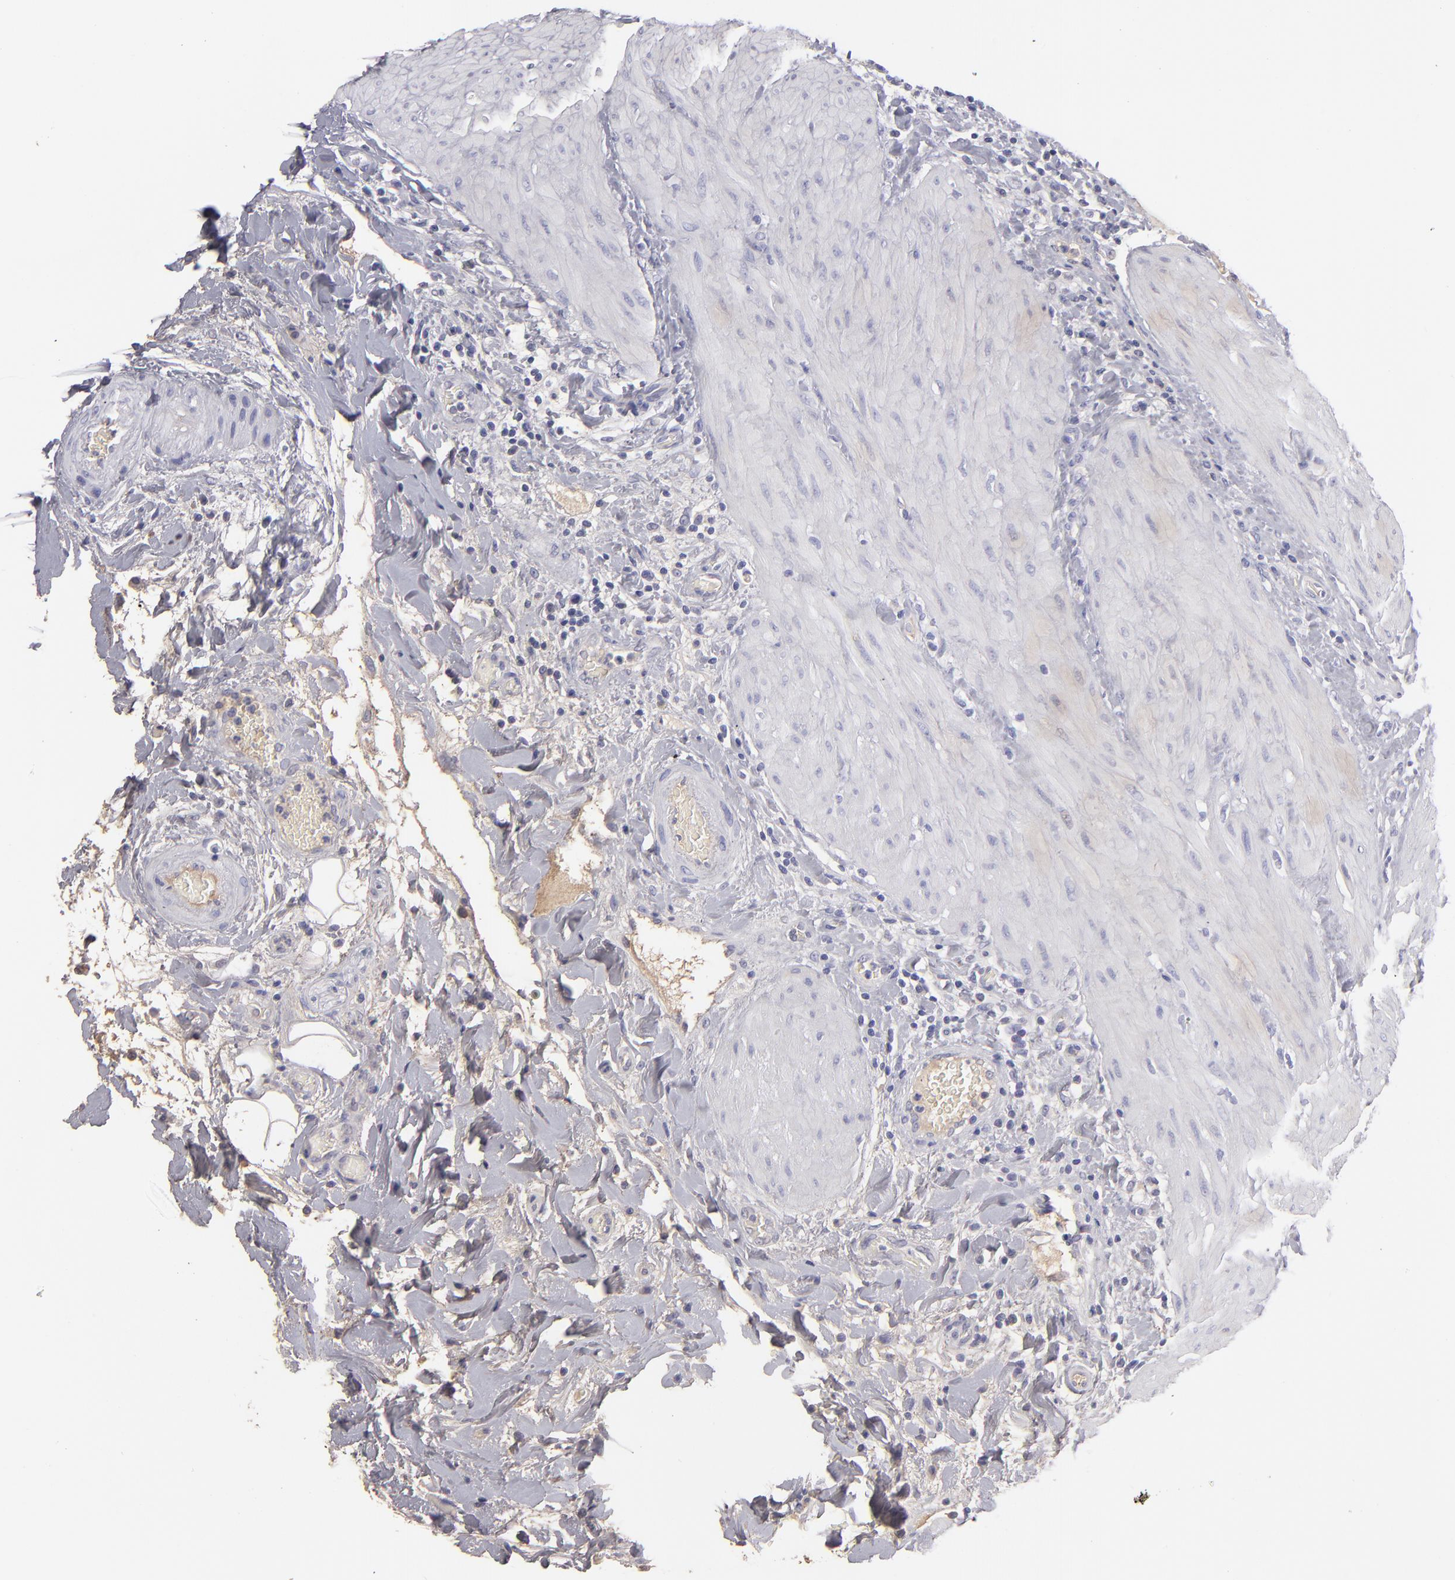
{"staining": {"intensity": "negative", "quantity": "none", "location": "none"}, "tissue": "gallbladder", "cell_type": "Glandular cells", "image_type": "normal", "snomed": [{"axis": "morphology", "description": "Normal tissue, NOS"}, {"axis": "topography", "description": "Gallbladder"}], "caption": "Glandular cells are negative for brown protein staining in benign gallbladder. The staining is performed using DAB (3,3'-diaminobenzidine) brown chromogen with nuclei counter-stained in using hematoxylin.", "gene": "ABCC4", "patient": {"sex": "male", "age": 59}}